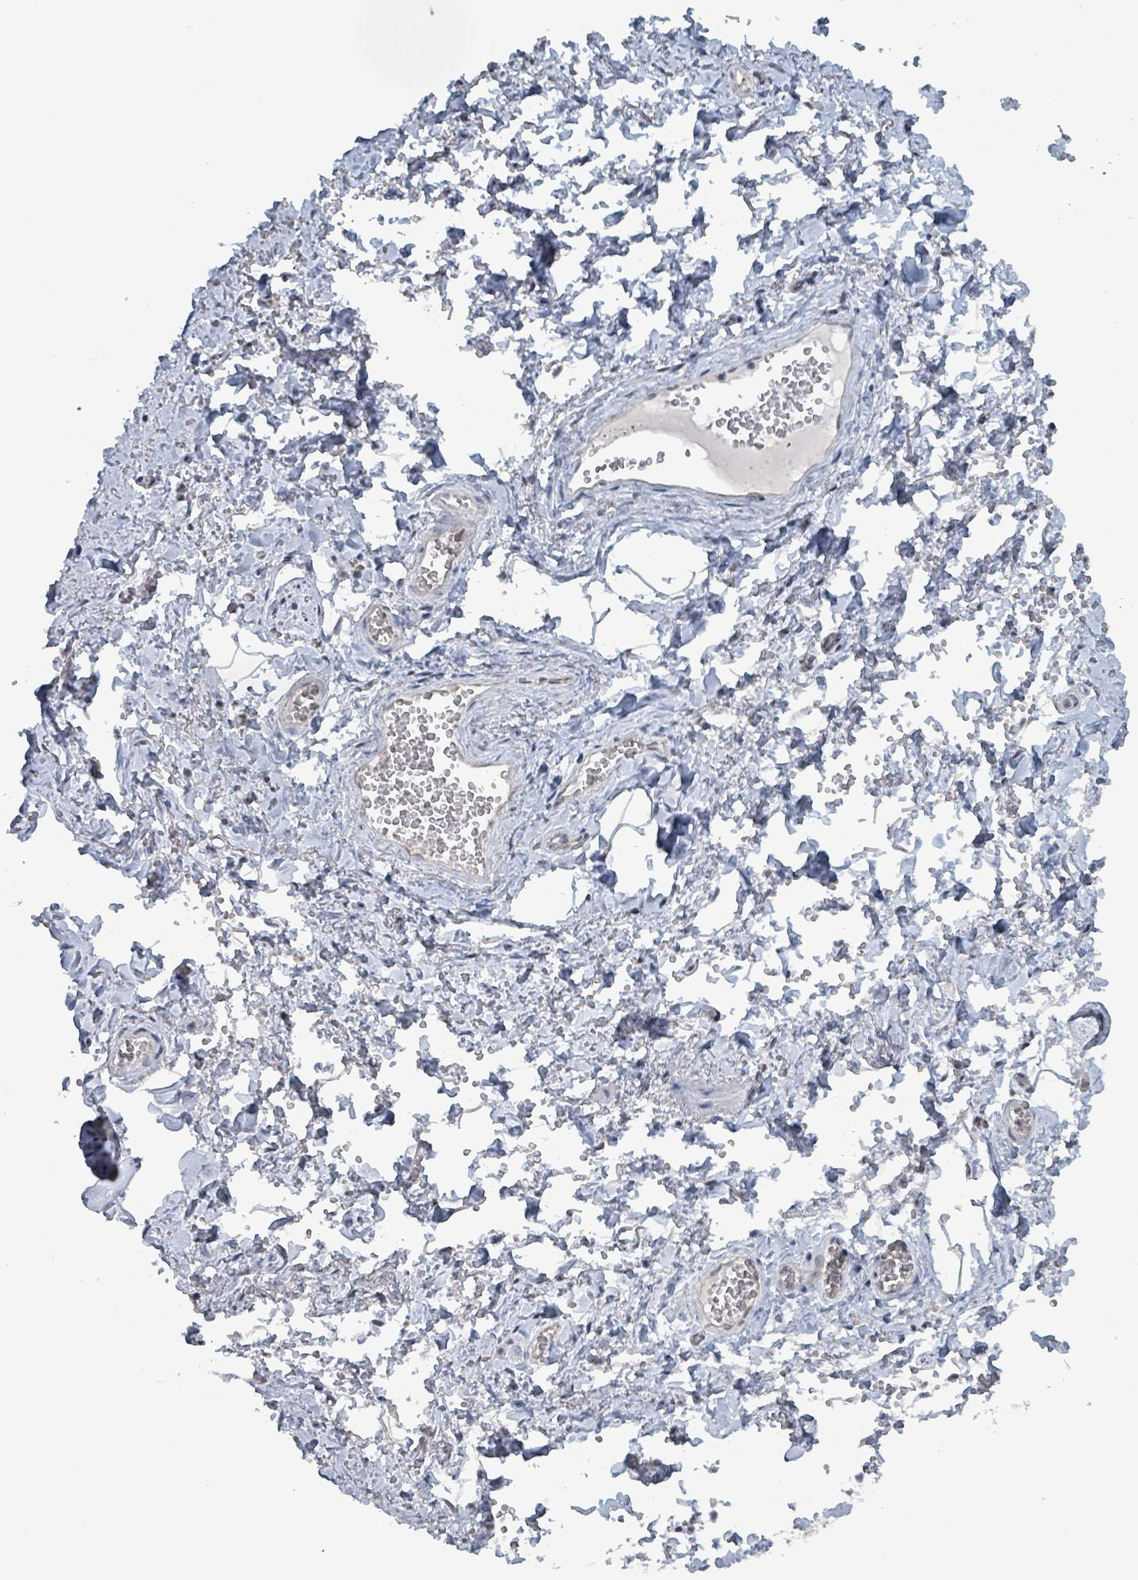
{"staining": {"intensity": "weak", "quantity": "<25%", "location": "nuclear"}, "tissue": "adipose tissue", "cell_type": "Adipocytes", "image_type": "normal", "snomed": [{"axis": "morphology", "description": "Normal tissue, NOS"}, {"axis": "topography", "description": "Vulva"}, {"axis": "topography", "description": "Vagina"}, {"axis": "topography", "description": "Peripheral nerve tissue"}], "caption": "Protein analysis of normal adipose tissue reveals no significant staining in adipocytes.", "gene": "BIVM", "patient": {"sex": "female", "age": 66}}